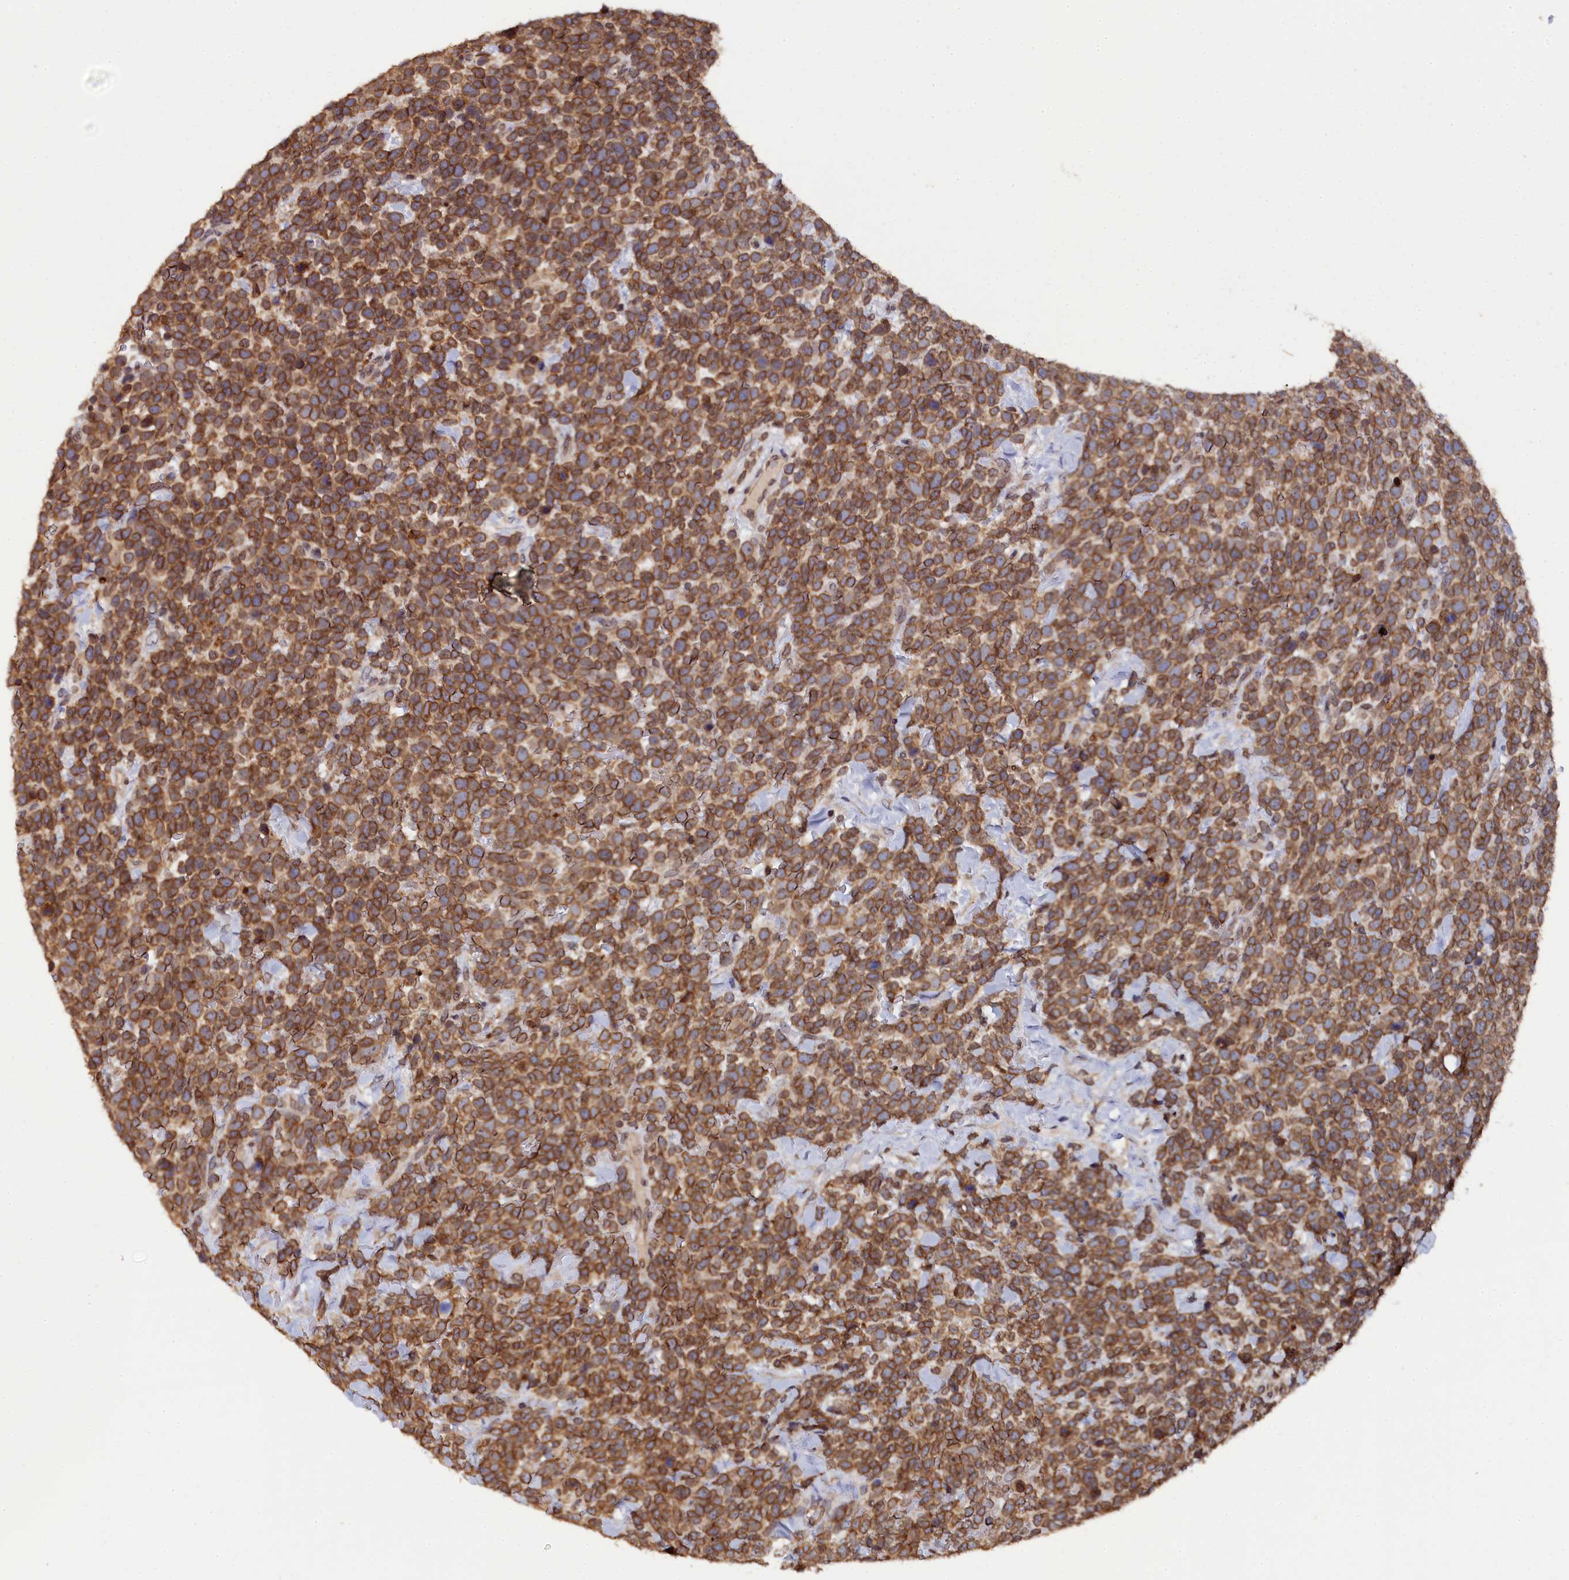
{"staining": {"intensity": "moderate", "quantity": ">75%", "location": "cytoplasmic/membranous,nuclear"}, "tissue": "urothelial cancer", "cell_type": "Tumor cells", "image_type": "cancer", "snomed": [{"axis": "morphology", "description": "Urothelial carcinoma, High grade"}, {"axis": "topography", "description": "Urinary bladder"}], "caption": "Moderate cytoplasmic/membranous and nuclear positivity for a protein is identified in about >75% of tumor cells of urothelial cancer using IHC.", "gene": "ANKEF1", "patient": {"sex": "female", "age": 82}}